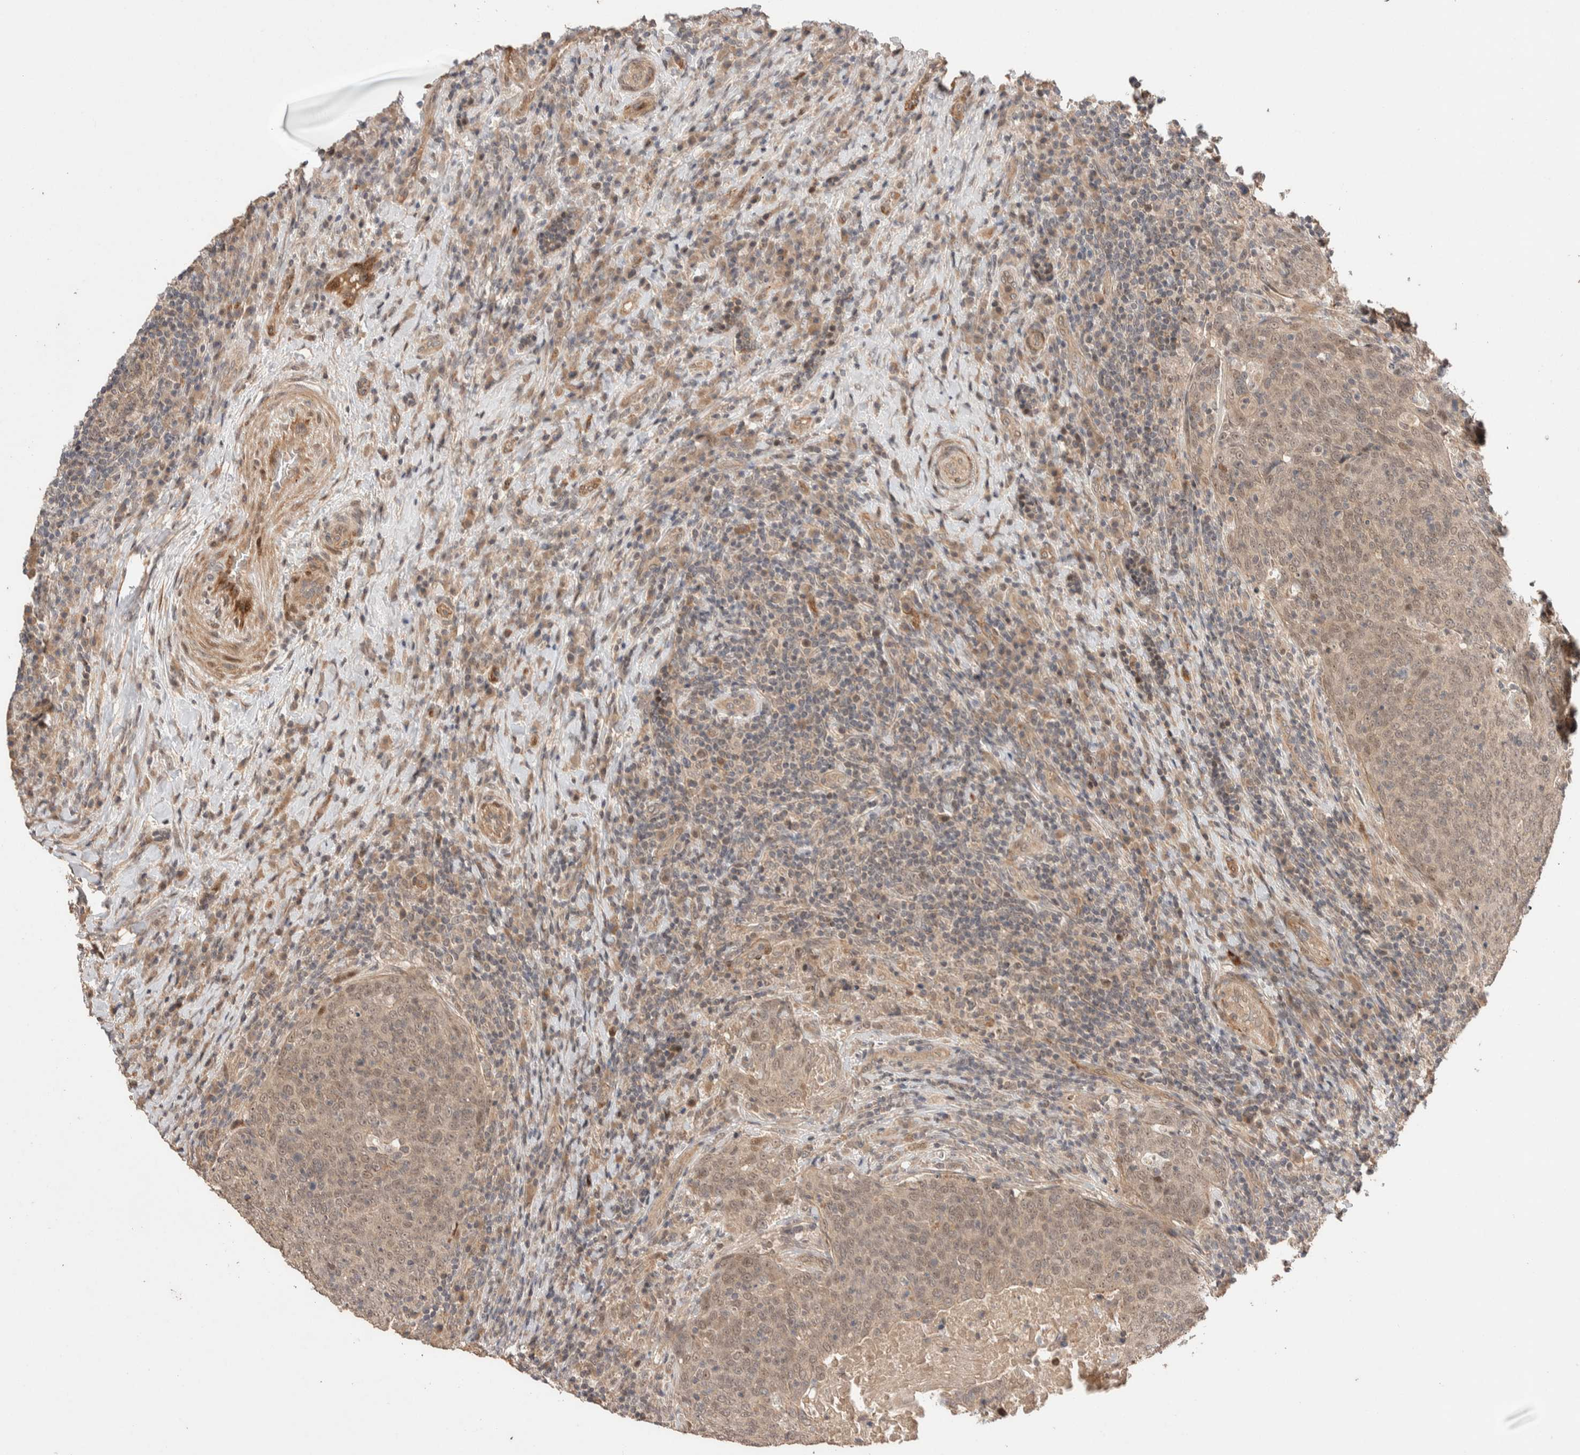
{"staining": {"intensity": "weak", "quantity": ">75%", "location": "cytoplasmic/membranous,nuclear"}, "tissue": "head and neck cancer", "cell_type": "Tumor cells", "image_type": "cancer", "snomed": [{"axis": "morphology", "description": "Squamous cell carcinoma, NOS"}, {"axis": "morphology", "description": "Squamous cell carcinoma, metastatic, NOS"}, {"axis": "topography", "description": "Lymph node"}, {"axis": "topography", "description": "Head-Neck"}], "caption": "Protein staining of head and neck cancer tissue reveals weak cytoplasmic/membranous and nuclear expression in about >75% of tumor cells.", "gene": "PRDM15", "patient": {"sex": "male", "age": 62}}